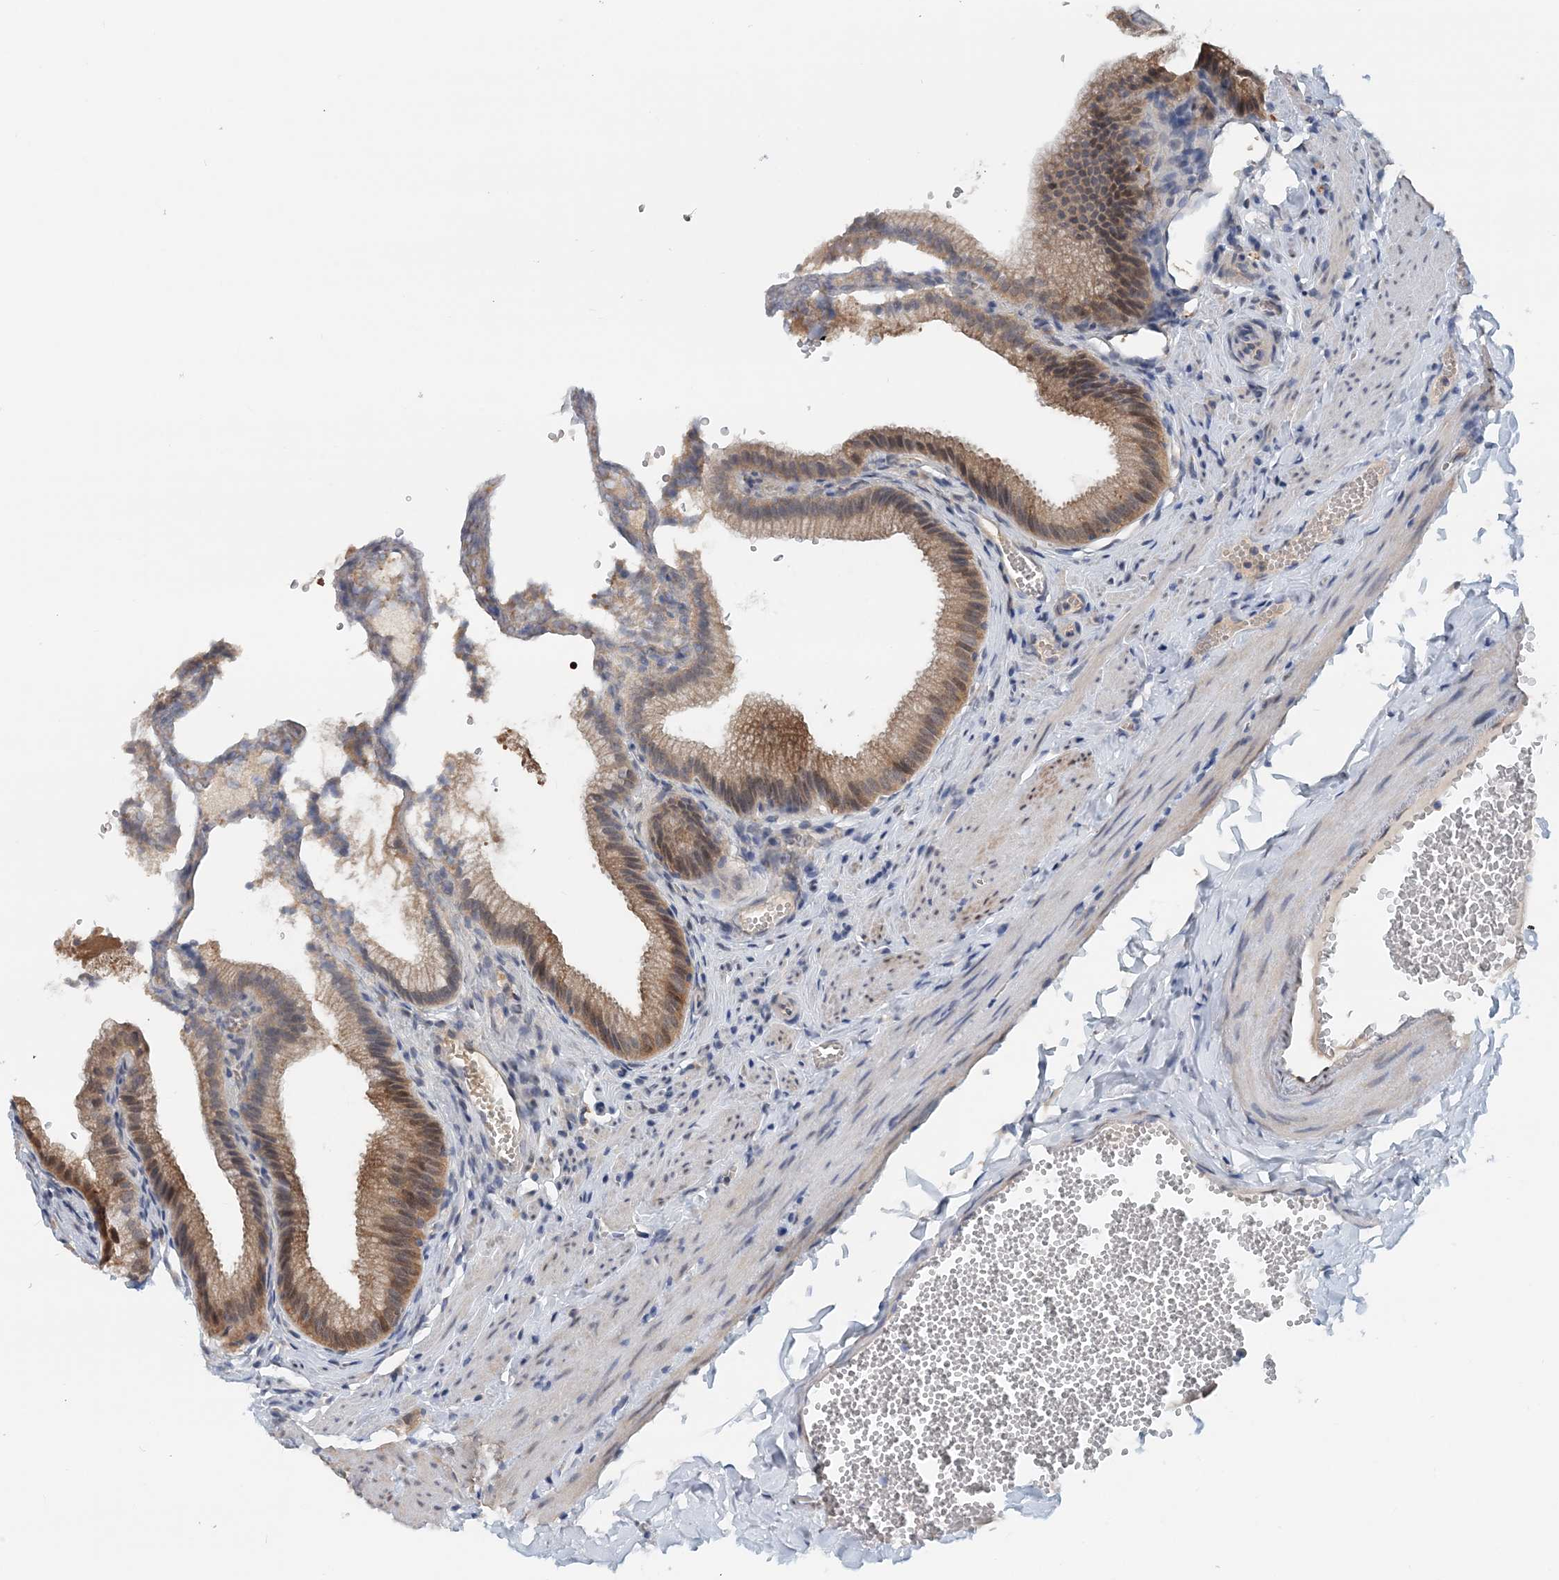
{"staining": {"intensity": "moderate", "quantity": ">75%", "location": "cytoplasmic/membranous,nuclear"}, "tissue": "gallbladder", "cell_type": "Glandular cells", "image_type": "normal", "snomed": [{"axis": "morphology", "description": "Normal tissue, NOS"}, {"axis": "topography", "description": "Gallbladder"}], "caption": "Protein staining shows moderate cytoplasmic/membranous,nuclear staining in about >75% of glandular cells in benign gallbladder.", "gene": "PFN2", "patient": {"sex": "male", "age": 38}}